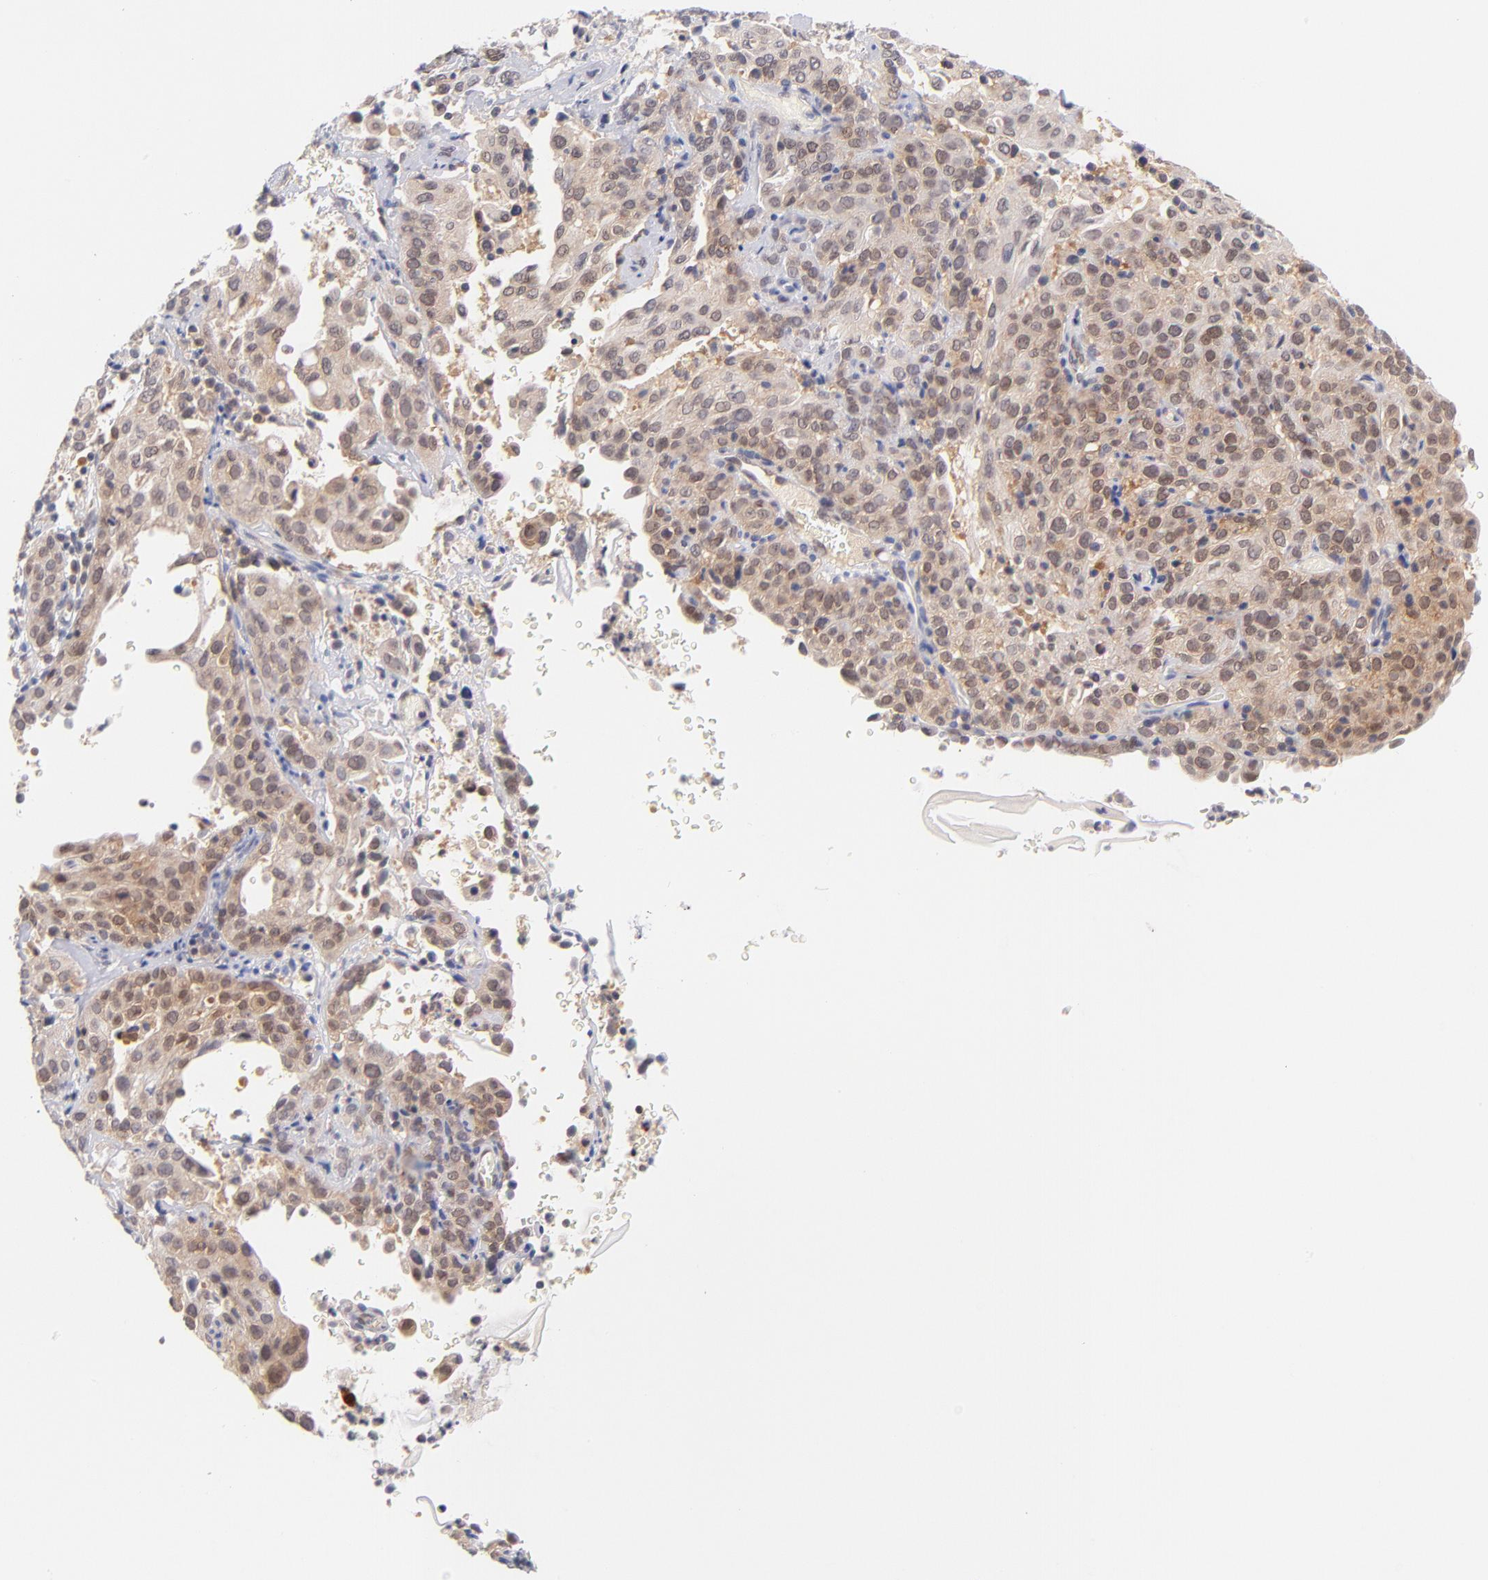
{"staining": {"intensity": "weak", "quantity": ">75%", "location": "cytoplasmic/membranous,nuclear"}, "tissue": "cervical cancer", "cell_type": "Tumor cells", "image_type": "cancer", "snomed": [{"axis": "morphology", "description": "Squamous cell carcinoma, NOS"}, {"axis": "topography", "description": "Cervix"}], "caption": "A histopathology image of human cervical cancer stained for a protein shows weak cytoplasmic/membranous and nuclear brown staining in tumor cells.", "gene": "CASP6", "patient": {"sex": "female", "age": 41}}